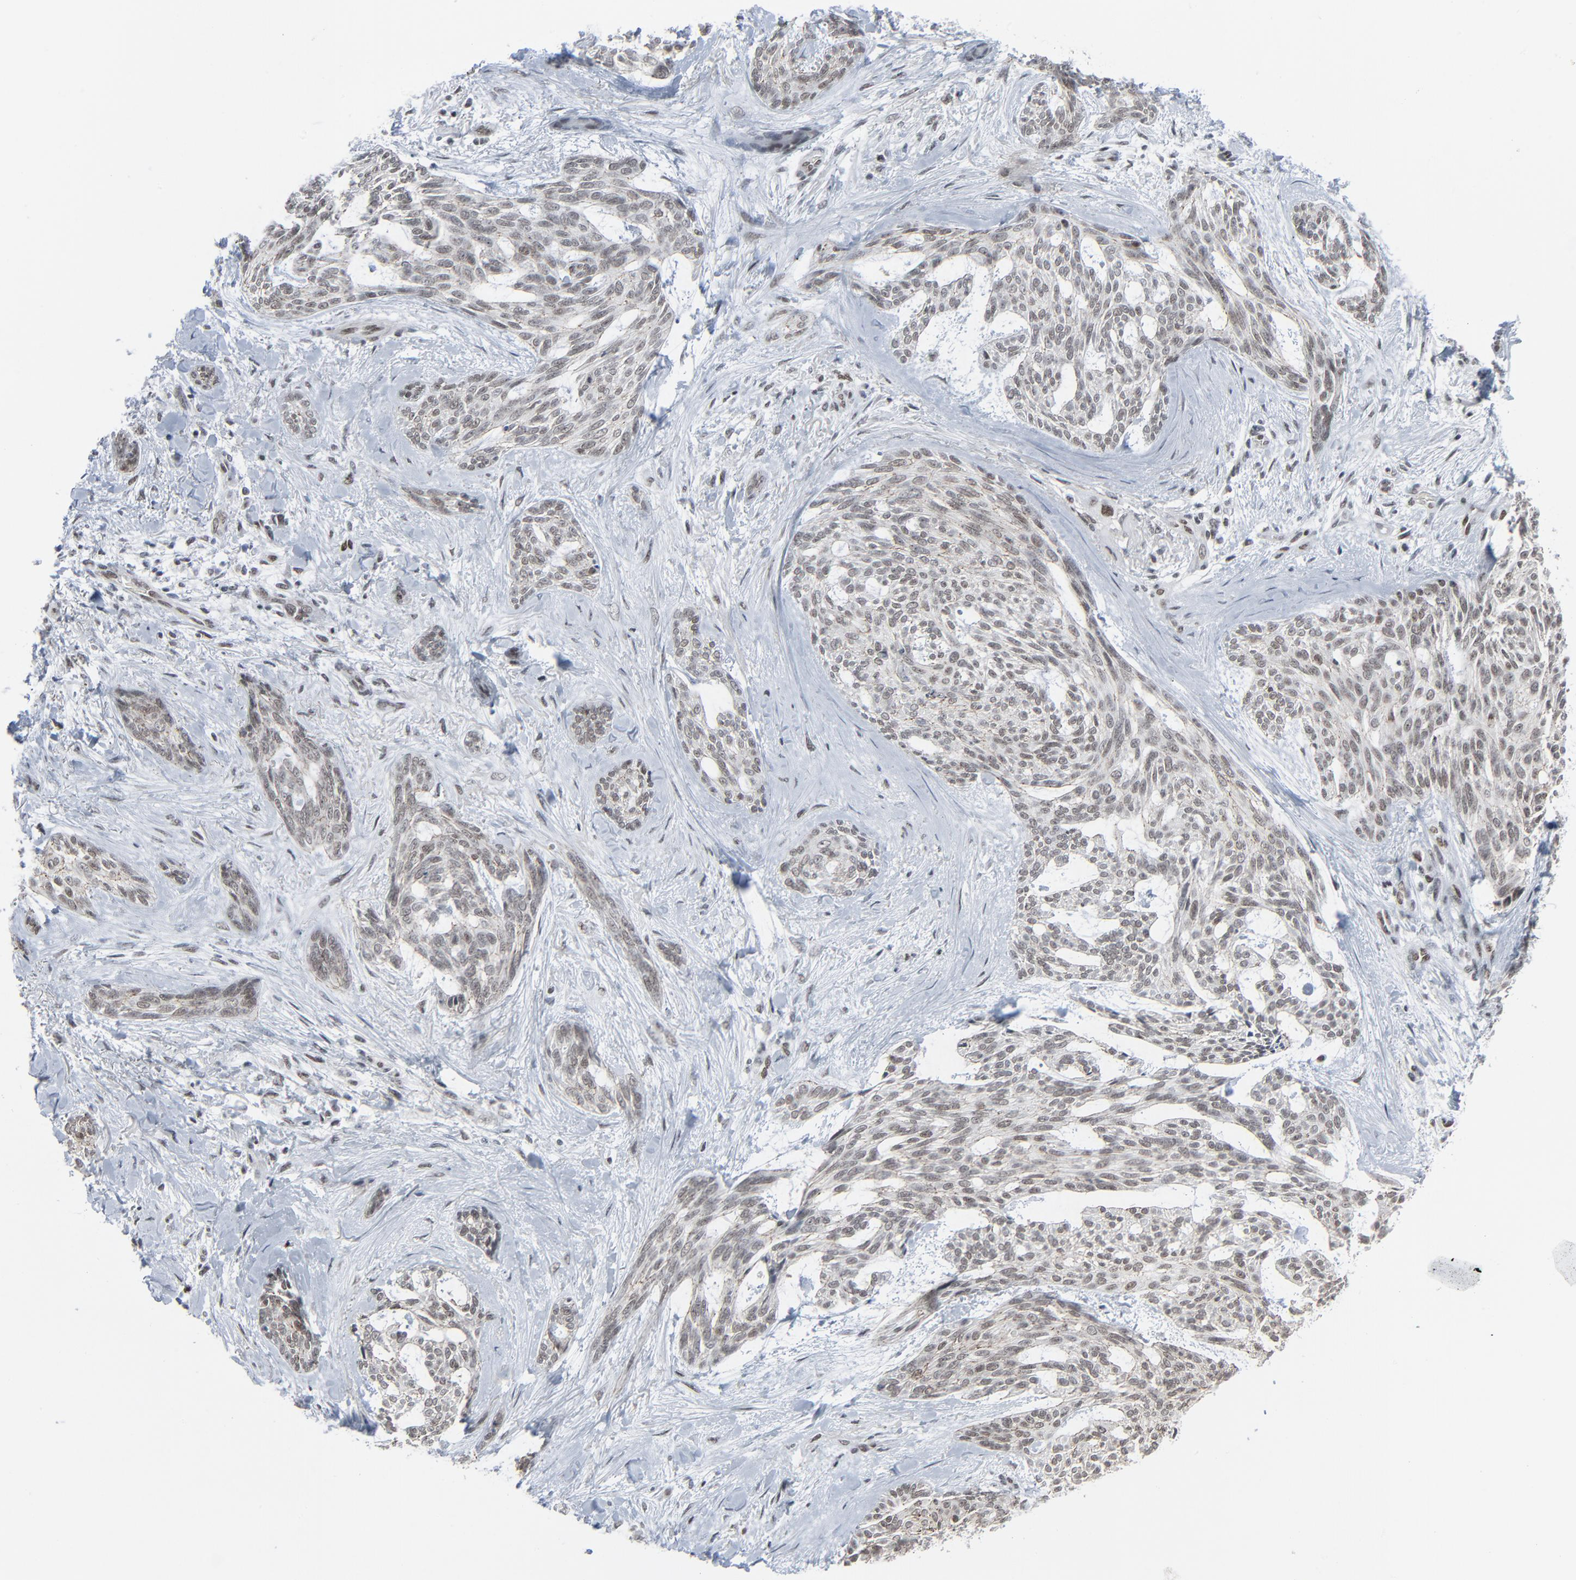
{"staining": {"intensity": "weak", "quantity": ">75%", "location": "nuclear"}, "tissue": "skin cancer", "cell_type": "Tumor cells", "image_type": "cancer", "snomed": [{"axis": "morphology", "description": "Normal tissue, NOS"}, {"axis": "morphology", "description": "Basal cell carcinoma"}, {"axis": "topography", "description": "Skin"}], "caption": "Skin cancer stained with a brown dye exhibits weak nuclear positive positivity in about >75% of tumor cells.", "gene": "FBXO28", "patient": {"sex": "female", "age": 71}}